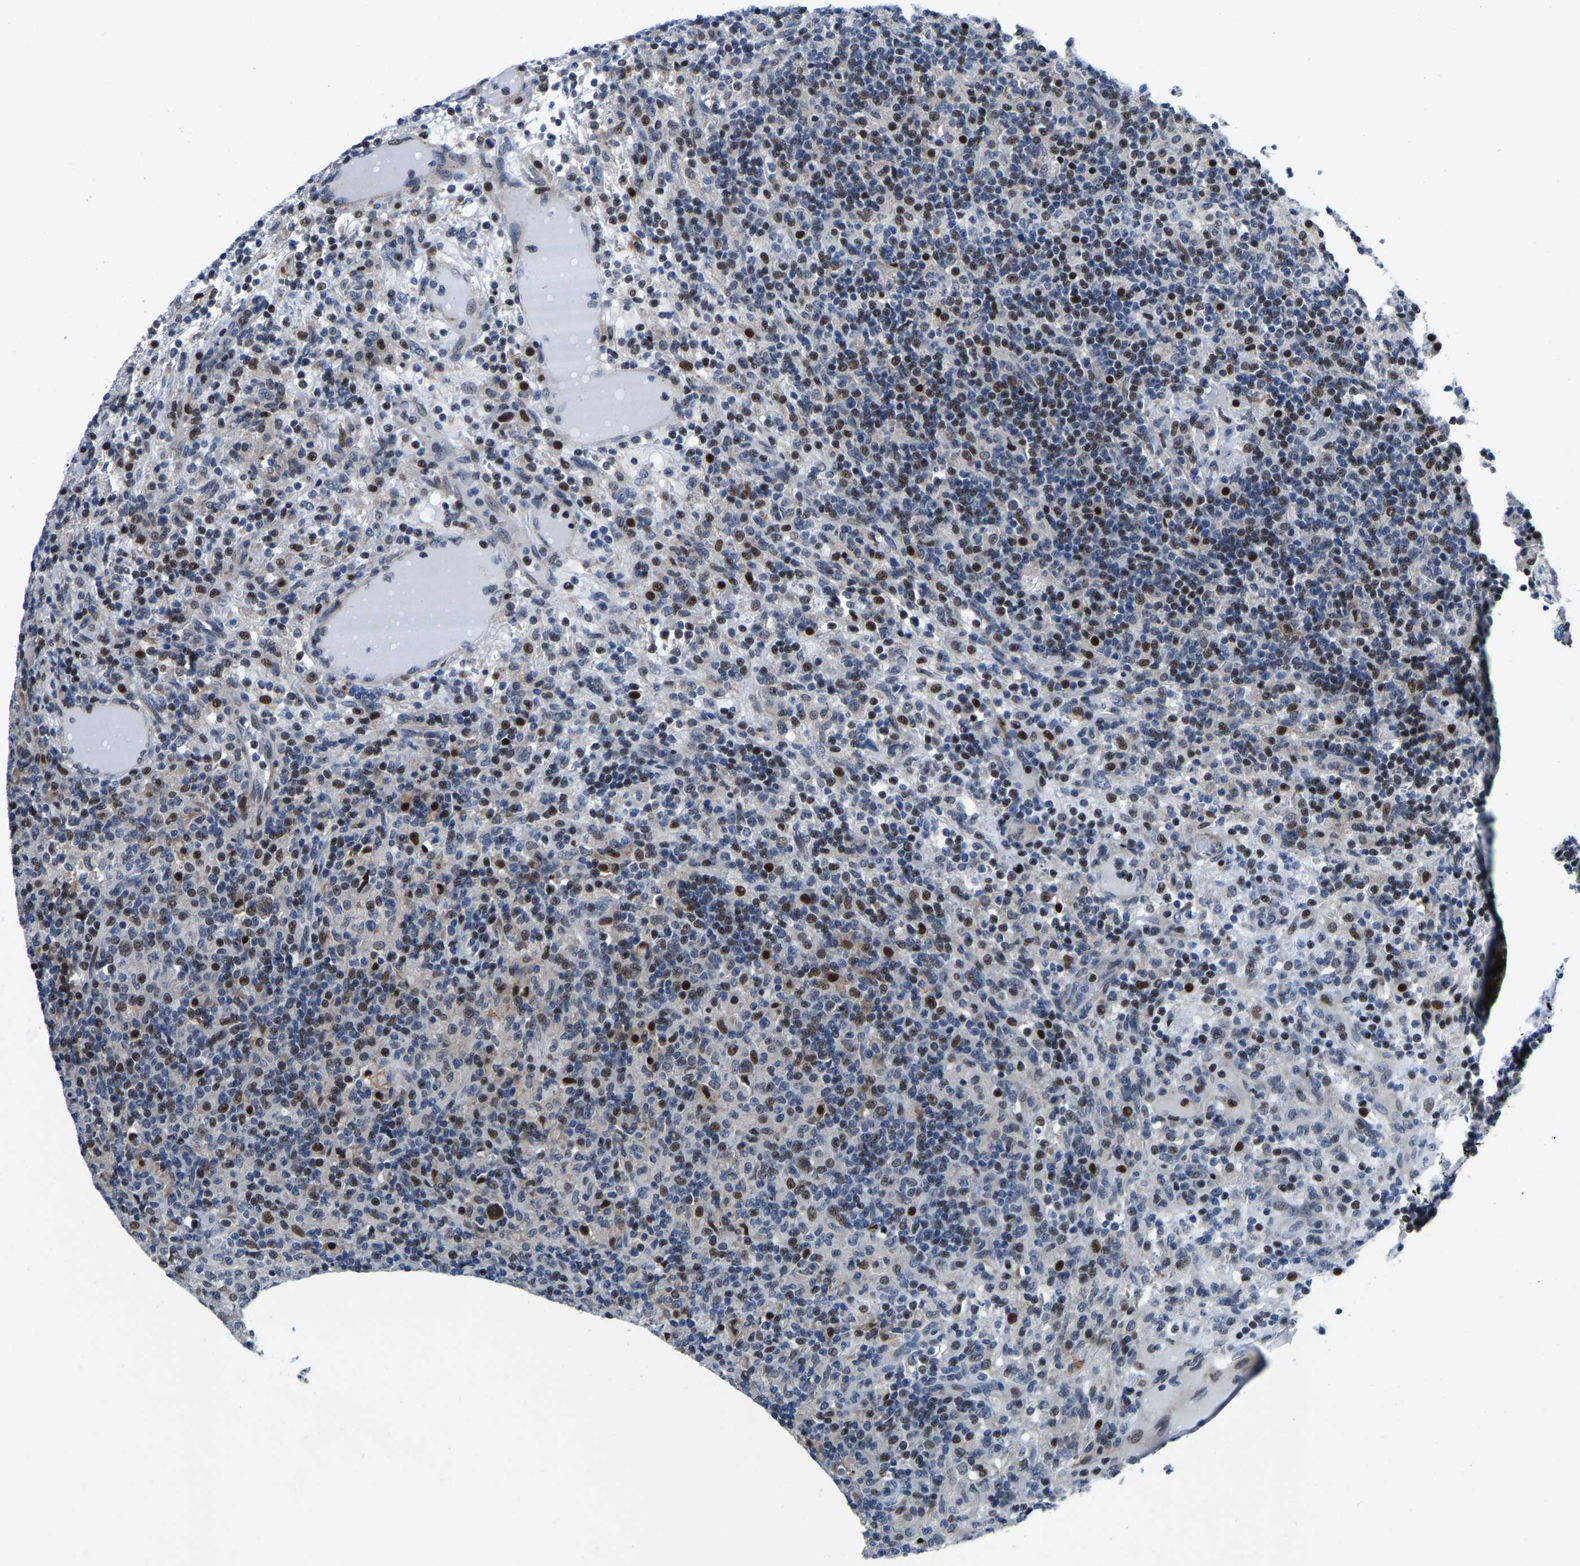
{"staining": {"intensity": "weak", "quantity": "25%-75%", "location": "nuclear"}, "tissue": "lymphoma", "cell_type": "Tumor cells", "image_type": "cancer", "snomed": [{"axis": "morphology", "description": "Hodgkin's disease, NOS"}, {"axis": "topography", "description": "Lymph node"}], "caption": "Immunohistochemical staining of Hodgkin's disease displays weak nuclear protein staining in about 25%-75% of tumor cells.", "gene": "GTPBP10", "patient": {"sex": "male", "age": 70}}